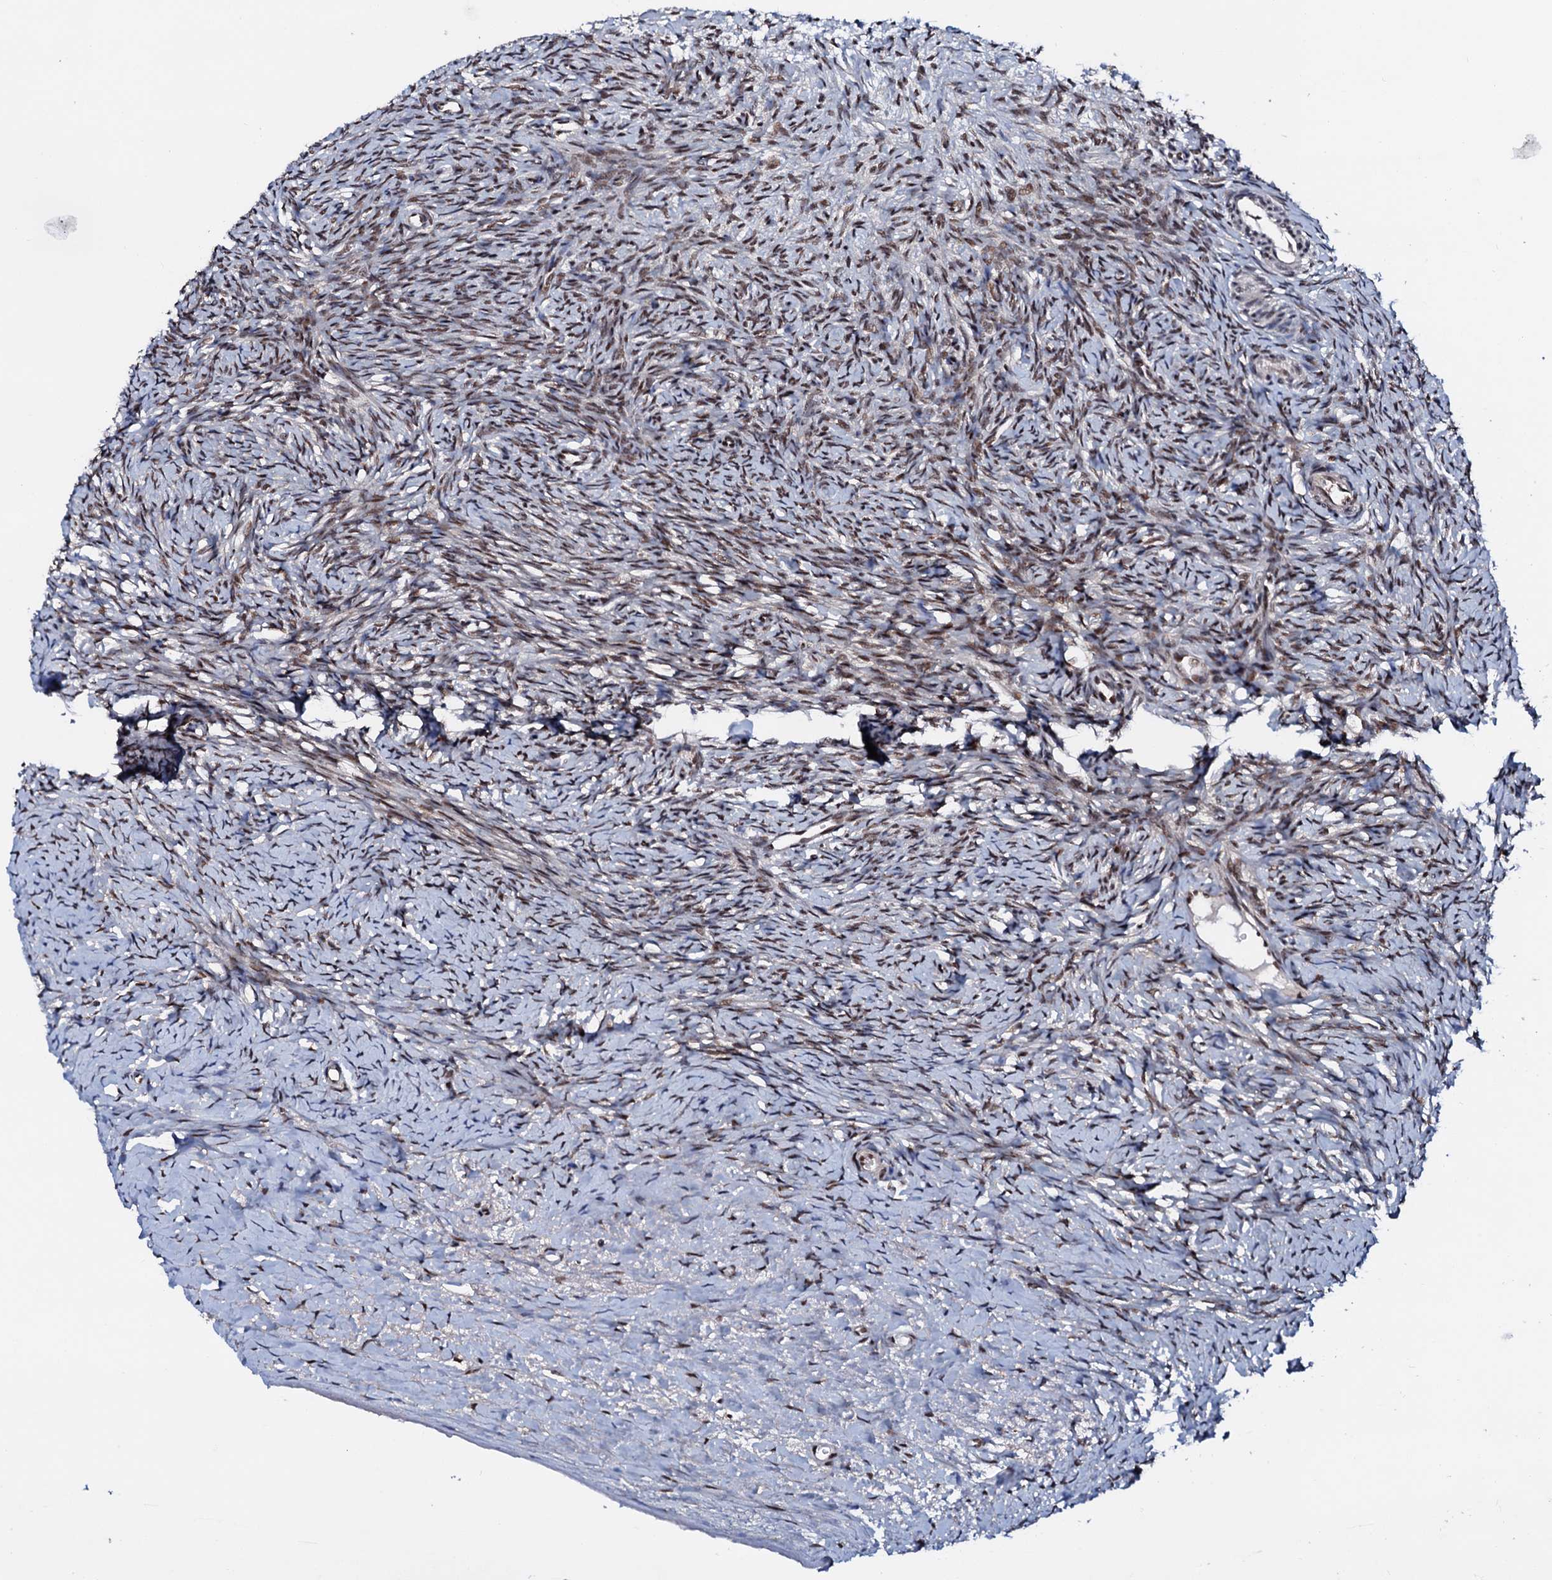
{"staining": {"intensity": "moderate", "quantity": "<25%", "location": "nuclear"}, "tissue": "ovary", "cell_type": "Ovarian stroma cells", "image_type": "normal", "snomed": [{"axis": "morphology", "description": "Normal tissue, NOS"}, {"axis": "morphology", "description": "Developmental malformation"}, {"axis": "topography", "description": "Ovary"}], "caption": "Ovary stained with immunohistochemistry (IHC) reveals moderate nuclear expression in approximately <25% of ovarian stroma cells. The protein is shown in brown color, while the nuclei are stained blue.", "gene": "PRPF18", "patient": {"sex": "female", "age": 39}}